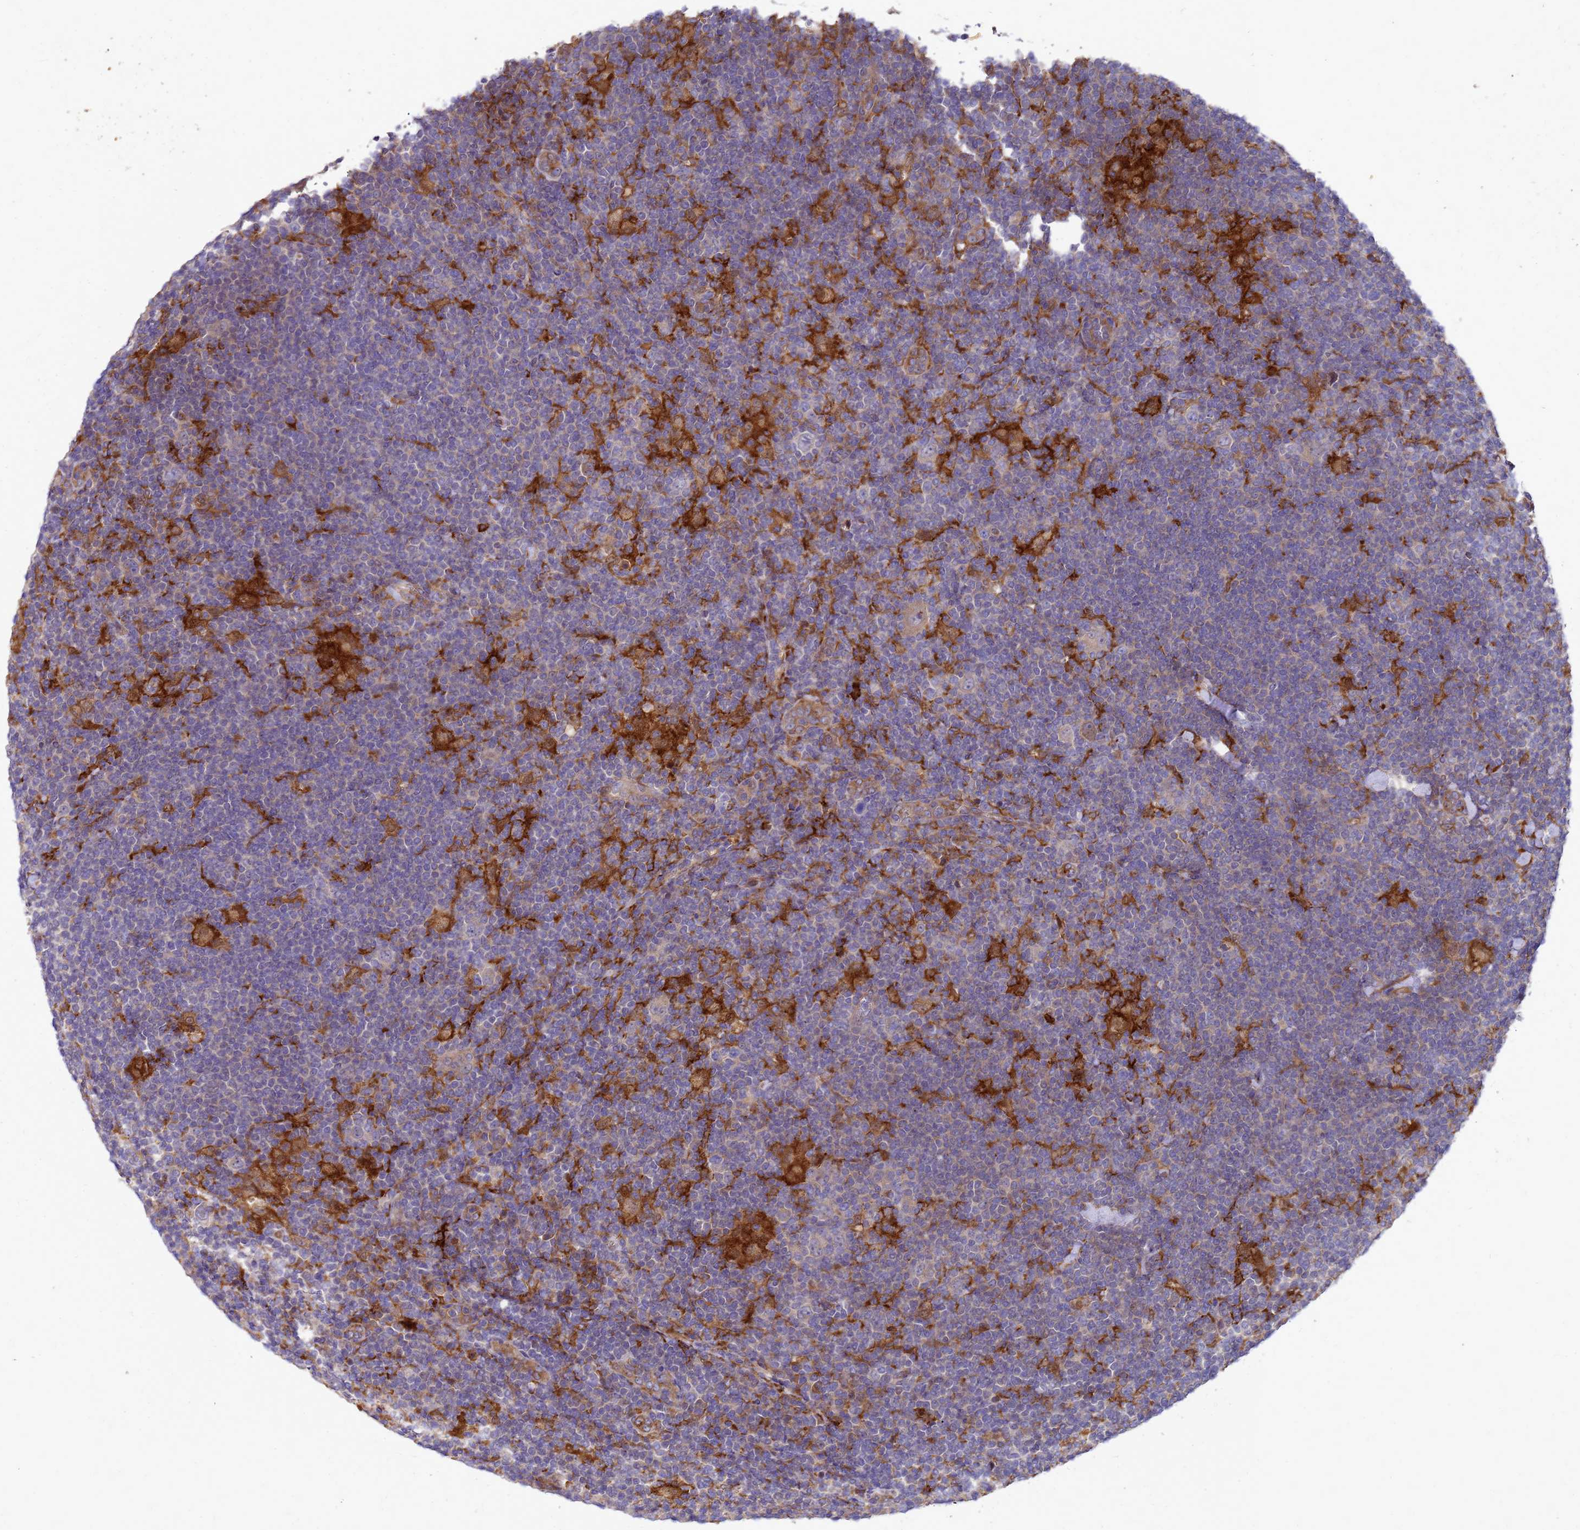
{"staining": {"intensity": "weak", "quantity": "25%-75%", "location": "cytoplasmic/membranous"}, "tissue": "lymphoma", "cell_type": "Tumor cells", "image_type": "cancer", "snomed": [{"axis": "morphology", "description": "Hodgkin's disease, NOS"}, {"axis": "topography", "description": "Lymph node"}], "caption": "This is an image of immunohistochemistry (IHC) staining of lymphoma, which shows weak positivity in the cytoplasmic/membranous of tumor cells.", "gene": "RNF215", "patient": {"sex": "female", "age": 57}}